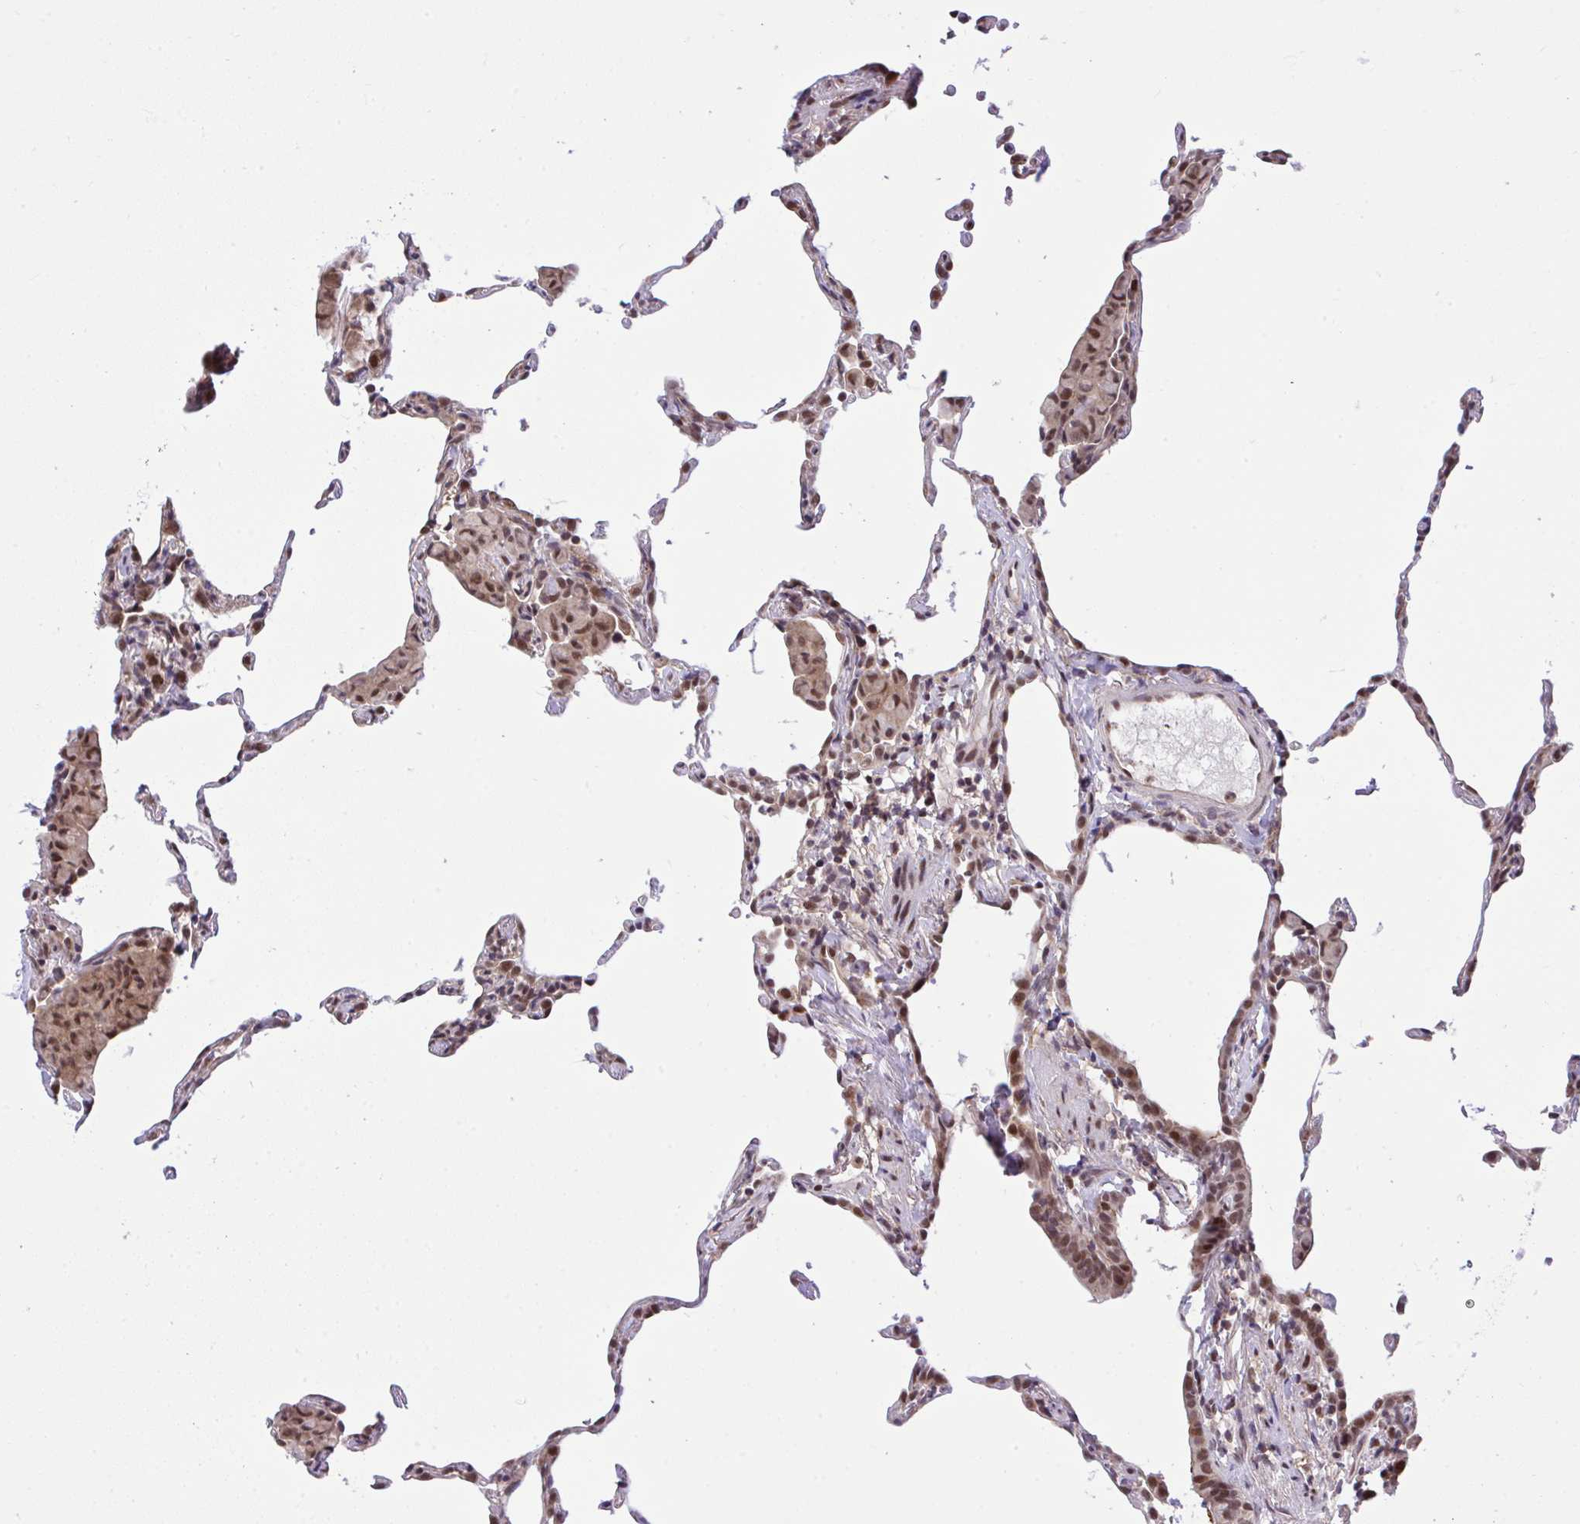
{"staining": {"intensity": "moderate", "quantity": "25%-75%", "location": "nuclear"}, "tissue": "lung", "cell_type": "Alveolar cells", "image_type": "normal", "snomed": [{"axis": "morphology", "description": "Normal tissue, NOS"}, {"axis": "topography", "description": "Lung"}], "caption": "A brown stain highlights moderate nuclear positivity of a protein in alveolar cells of benign lung.", "gene": "GLIS3", "patient": {"sex": "female", "age": 57}}